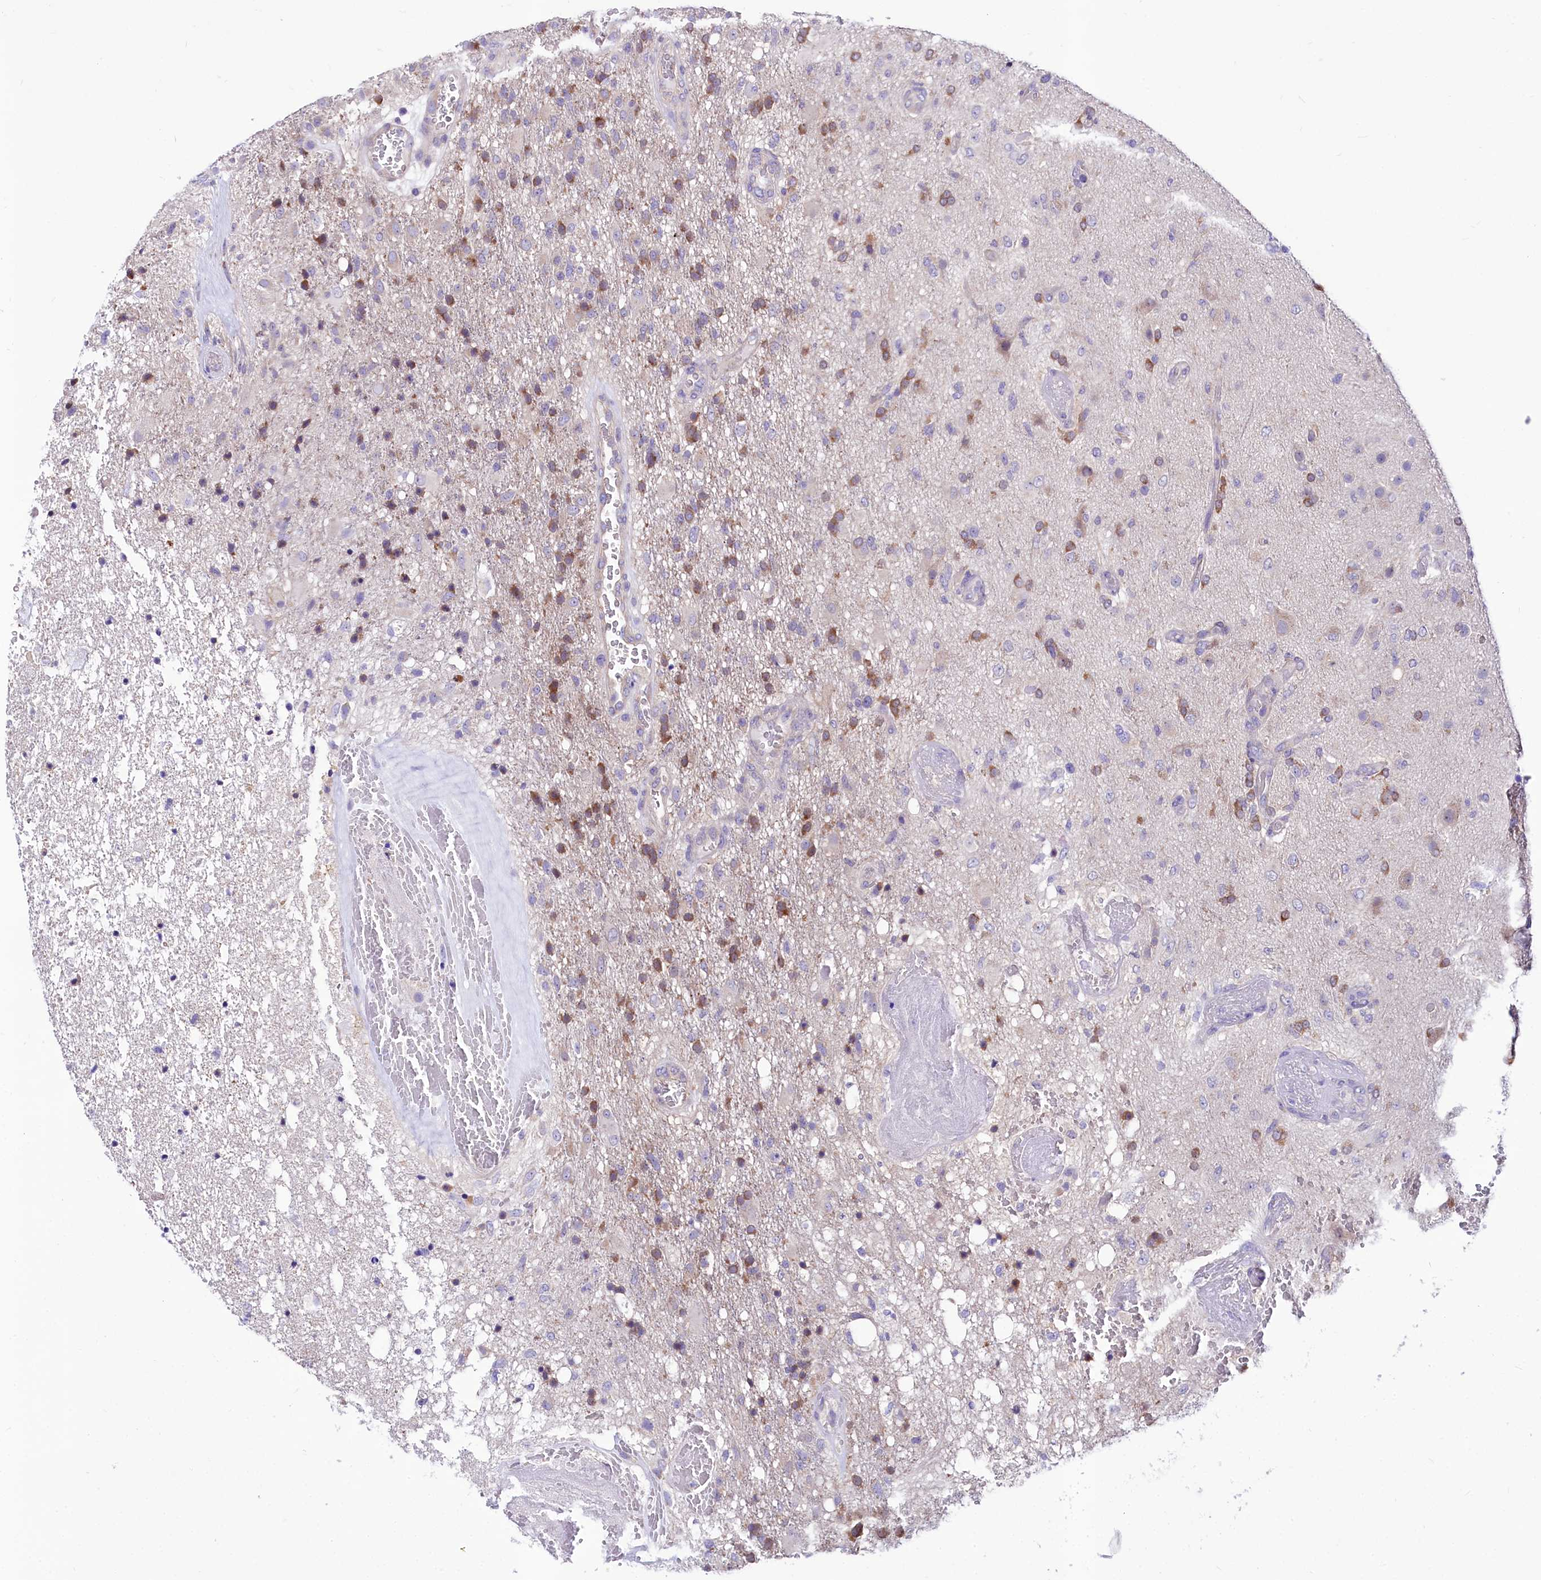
{"staining": {"intensity": "moderate", "quantity": "<25%", "location": "cytoplasmic/membranous"}, "tissue": "glioma", "cell_type": "Tumor cells", "image_type": "cancer", "snomed": [{"axis": "morphology", "description": "Glioma, malignant, High grade"}, {"axis": "topography", "description": "Brain"}], "caption": "Immunohistochemical staining of malignant glioma (high-grade) demonstrates moderate cytoplasmic/membranous protein positivity in approximately <25% of tumor cells. (brown staining indicates protein expression, while blue staining denotes nuclei).", "gene": "ABHD5", "patient": {"sex": "female", "age": 74}}